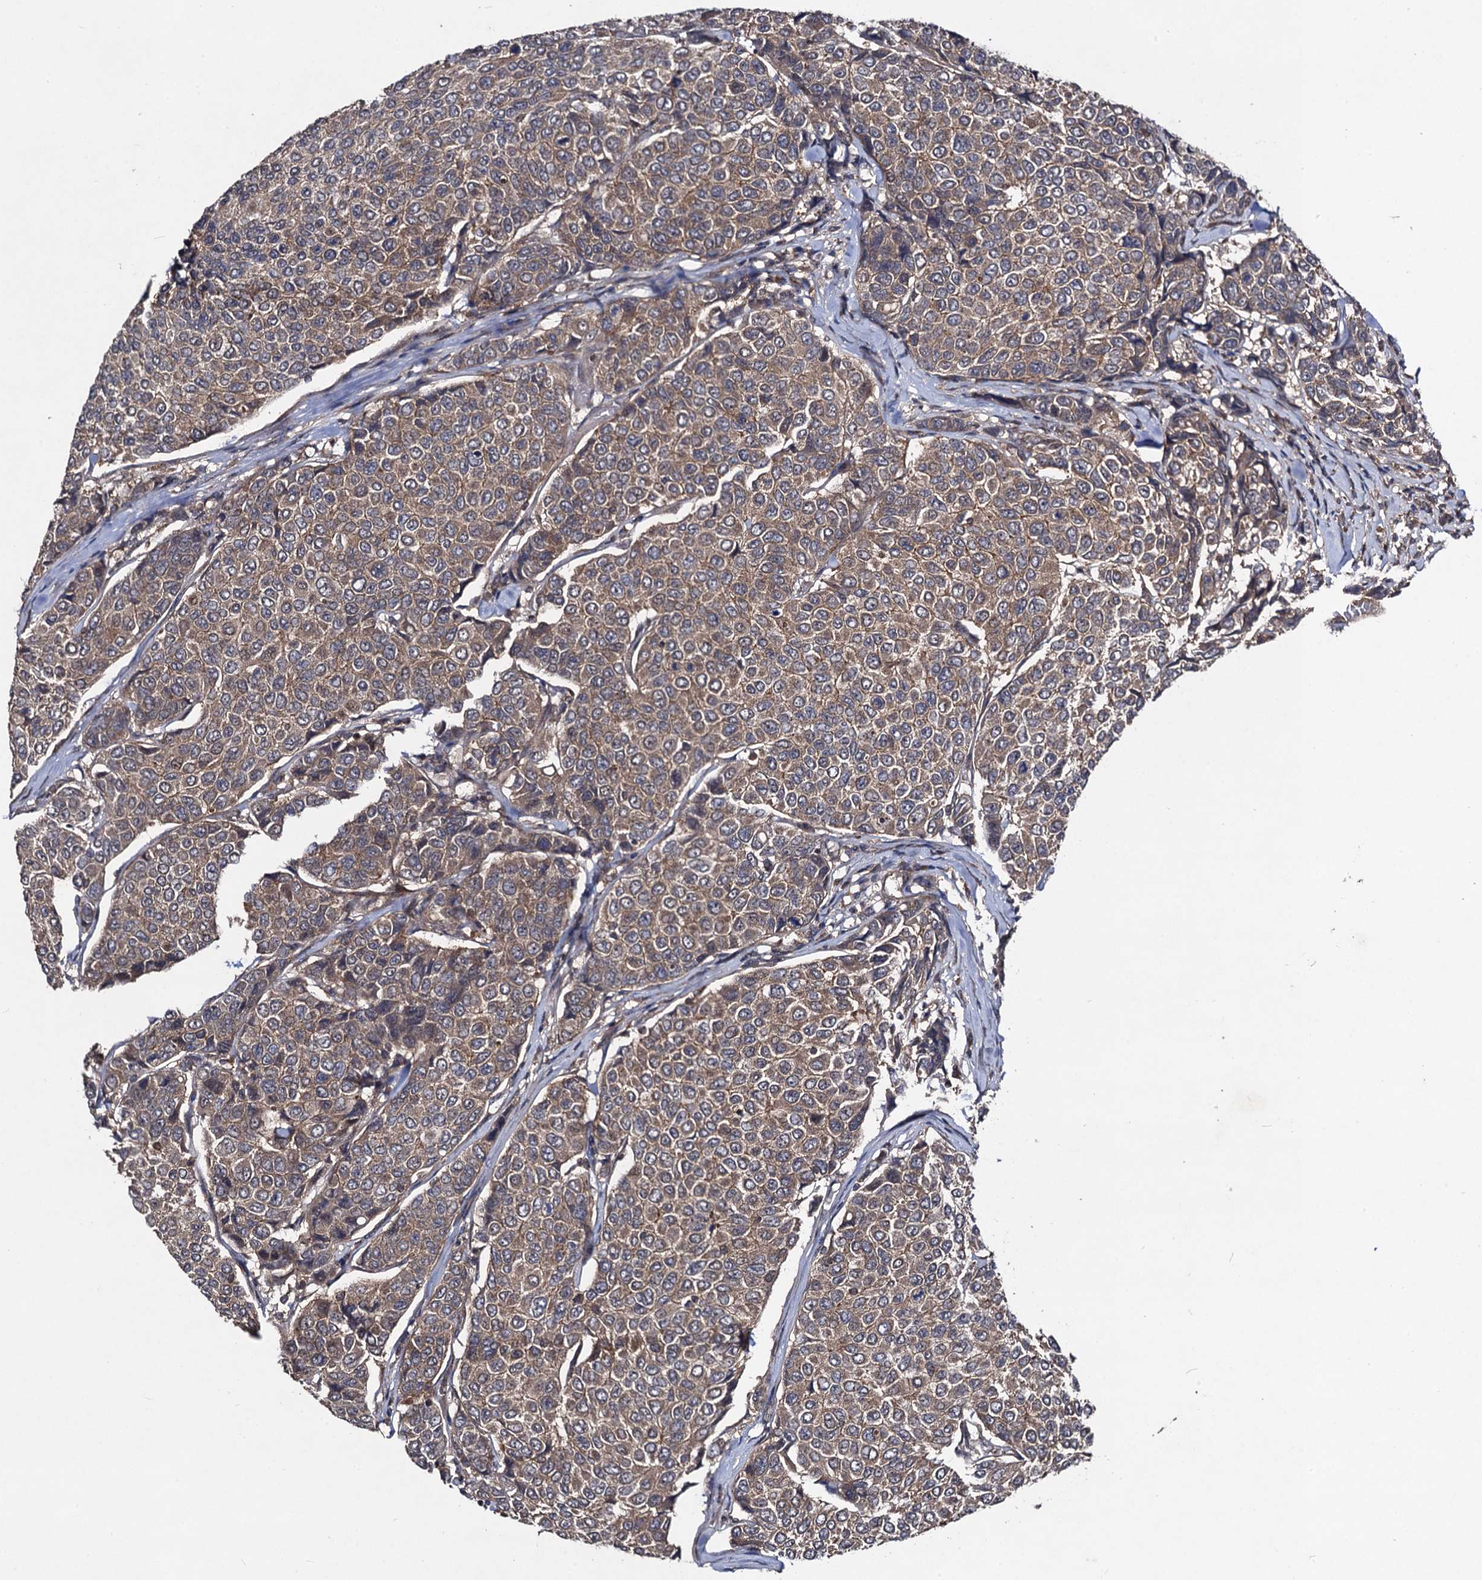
{"staining": {"intensity": "moderate", "quantity": ">75%", "location": "cytoplasmic/membranous"}, "tissue": "breast cancer", "cell_type": "Tumor cells", "image_type": "cancer", "snomed": [{"axis": "morphology", "description": "Duct carcinoma"}, {"axis": "topography", "description": "Breast"}], "caption": "DAB immunohistochemical staining of human breast cancer shows moderate cytoplasmic/membranous protein expression in approximately >75% of tumor cells.", "gene": "KXD1", "patient": {"sex": "female", "age": 55}}